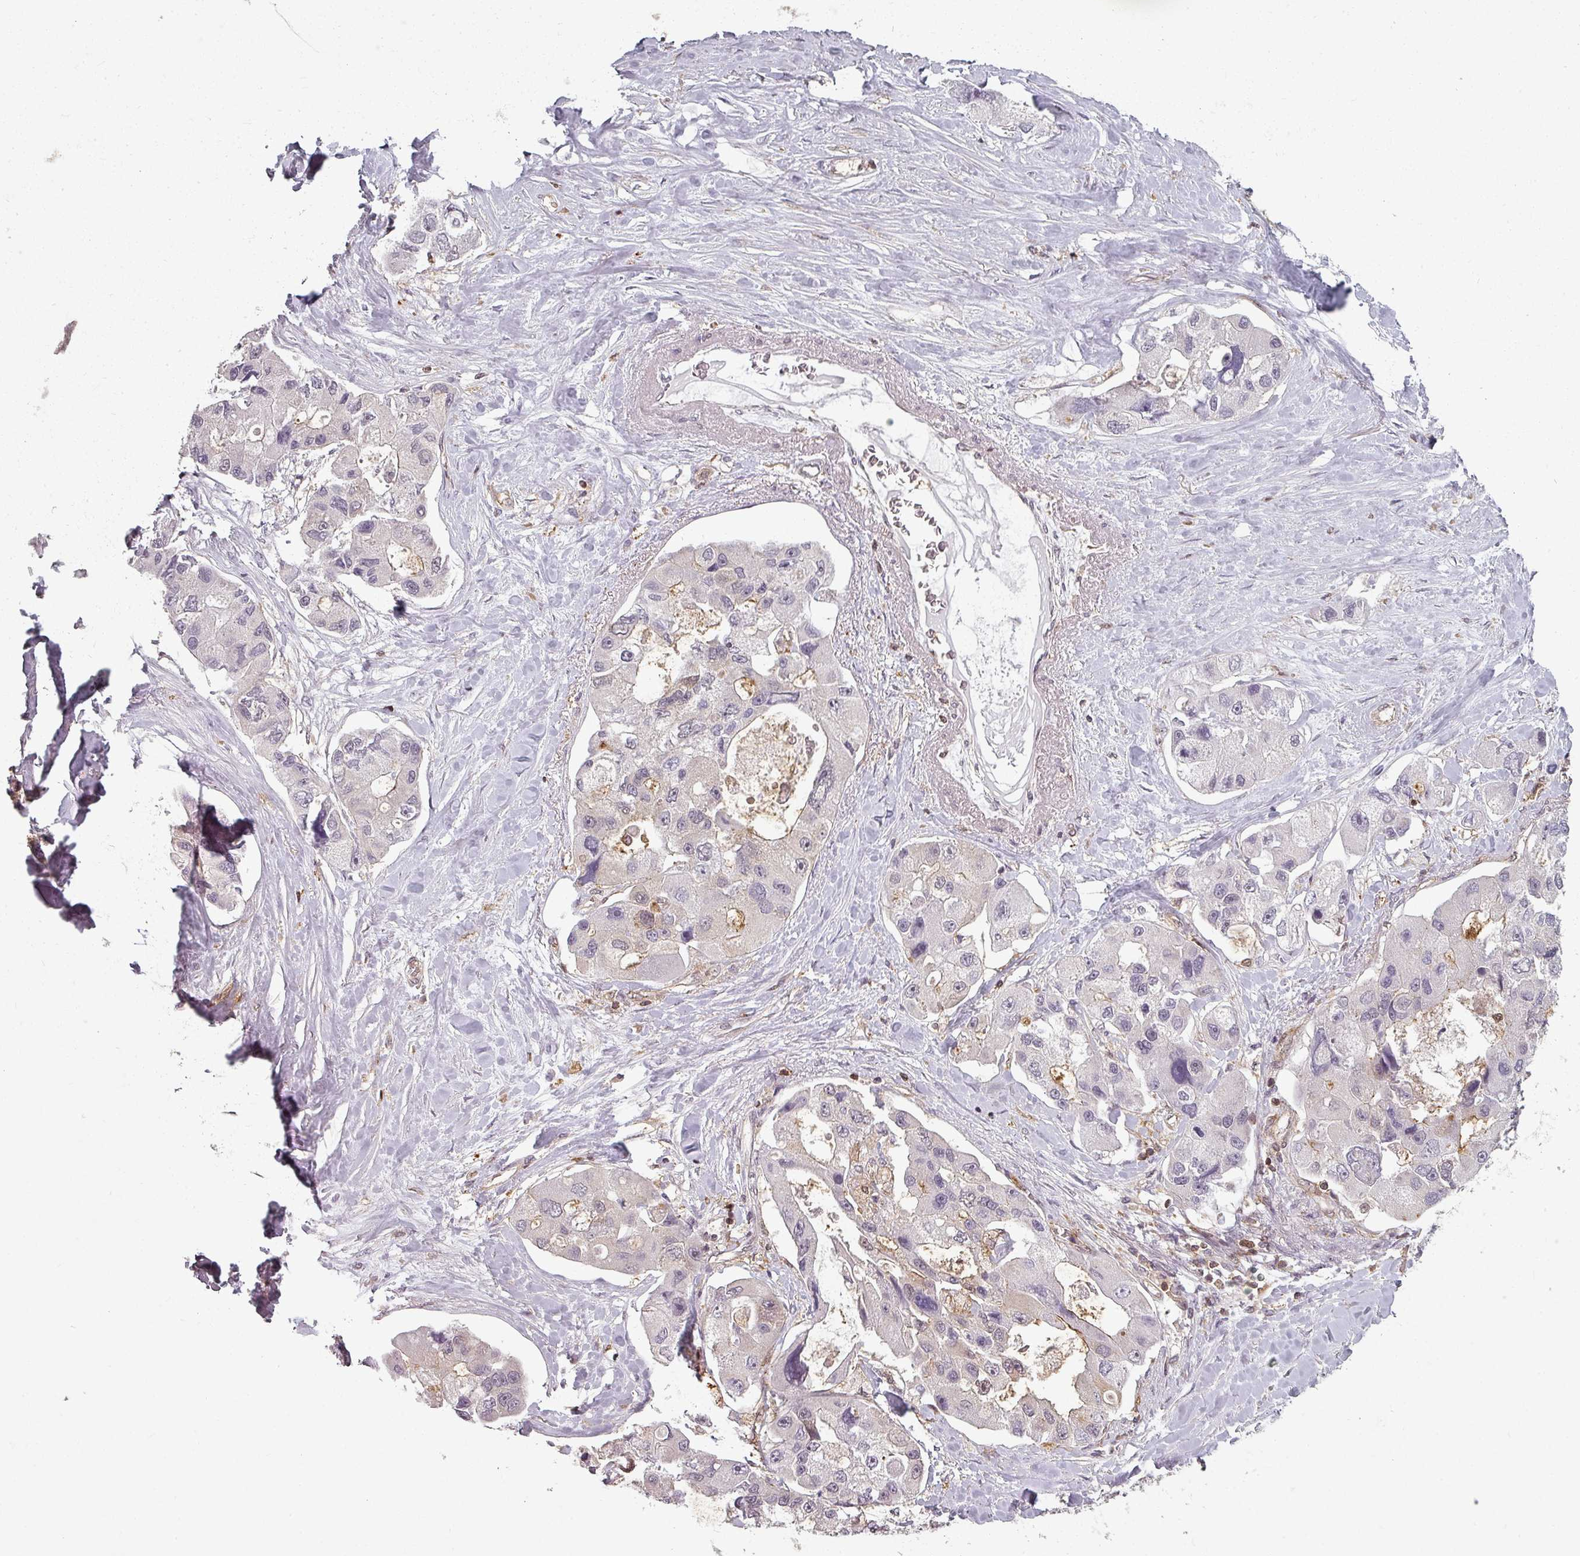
{"staining": {"intensity": "negative", "quantity": "none", "location": "none"}, "tissue": "lung cancer", "cell_type": "Tumor cells", "image_type": "cancer", "snomed": [{"axis": "morphology", "description": "Adenocarcinoma, NOS"}, {"axis": "topography", "description": "Lung"}], "caption": "Protein analysis of adenocarcinoma (lung) exhibits no significant expression in tumor cells. Nuclei are stained in blue.", "gene": "CLIC1", "patient": {"sex": "female", "age": 54}}